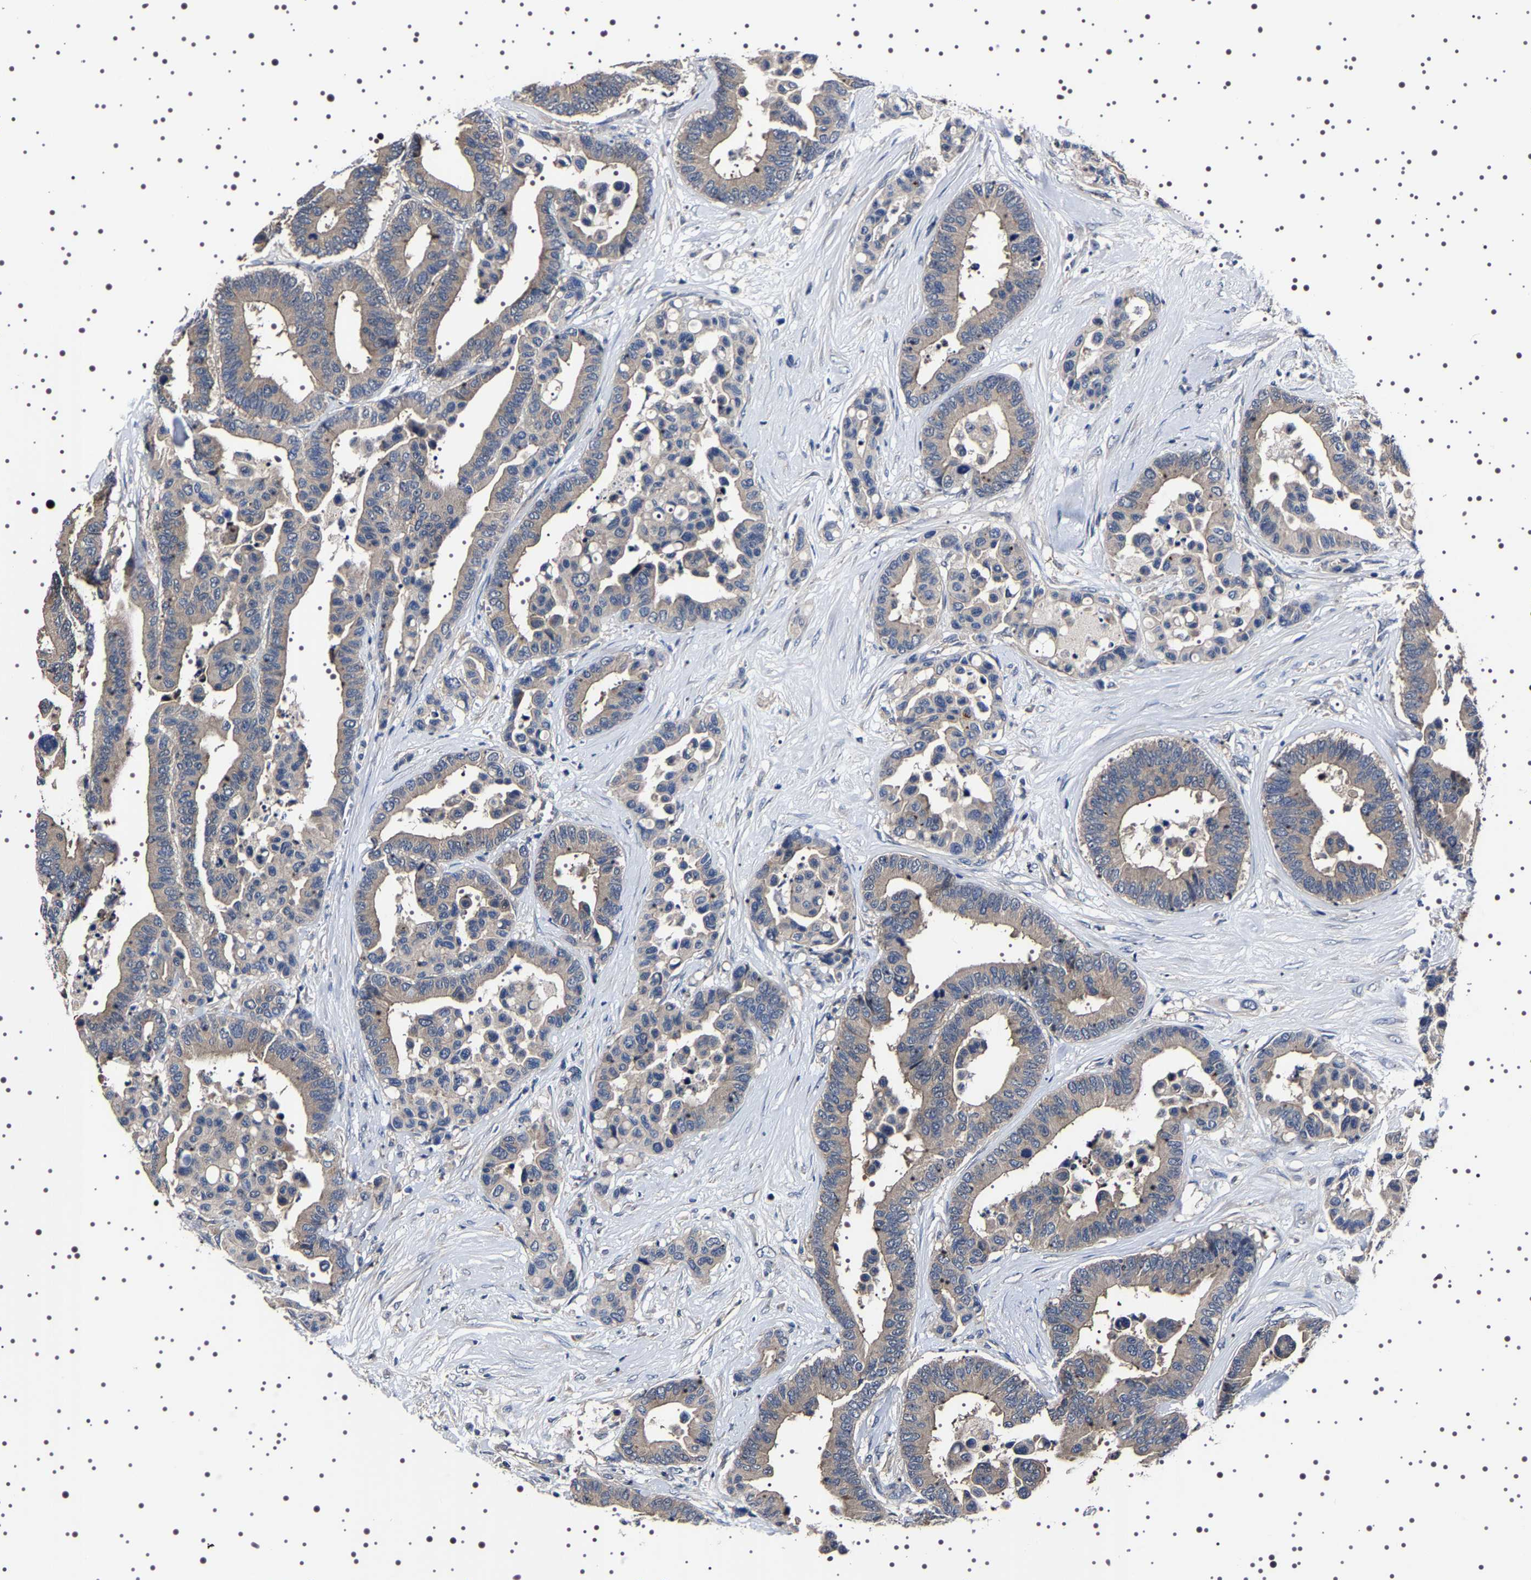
{"staining": {"intensity": "weak", "quantity": "<25%", "location": "cytoplasmic/membranous"}, "tissue": "colorectal cancer", "cell_type": "Tumor cells", "image_type": "cancer", "snomed": [{"axis": "morphology", "description": "Normal tissue, NOS"}, {"axis": "morphology", "description": "Adenocarcinoma, NOS"}, {"axis": "topography", "description": "Colon"}], "caption": "IHC of colorectal cancer shows no expression in tumor cells.", "gene": "TARBP1", "patient": {"sex": "male", "age": 82}}